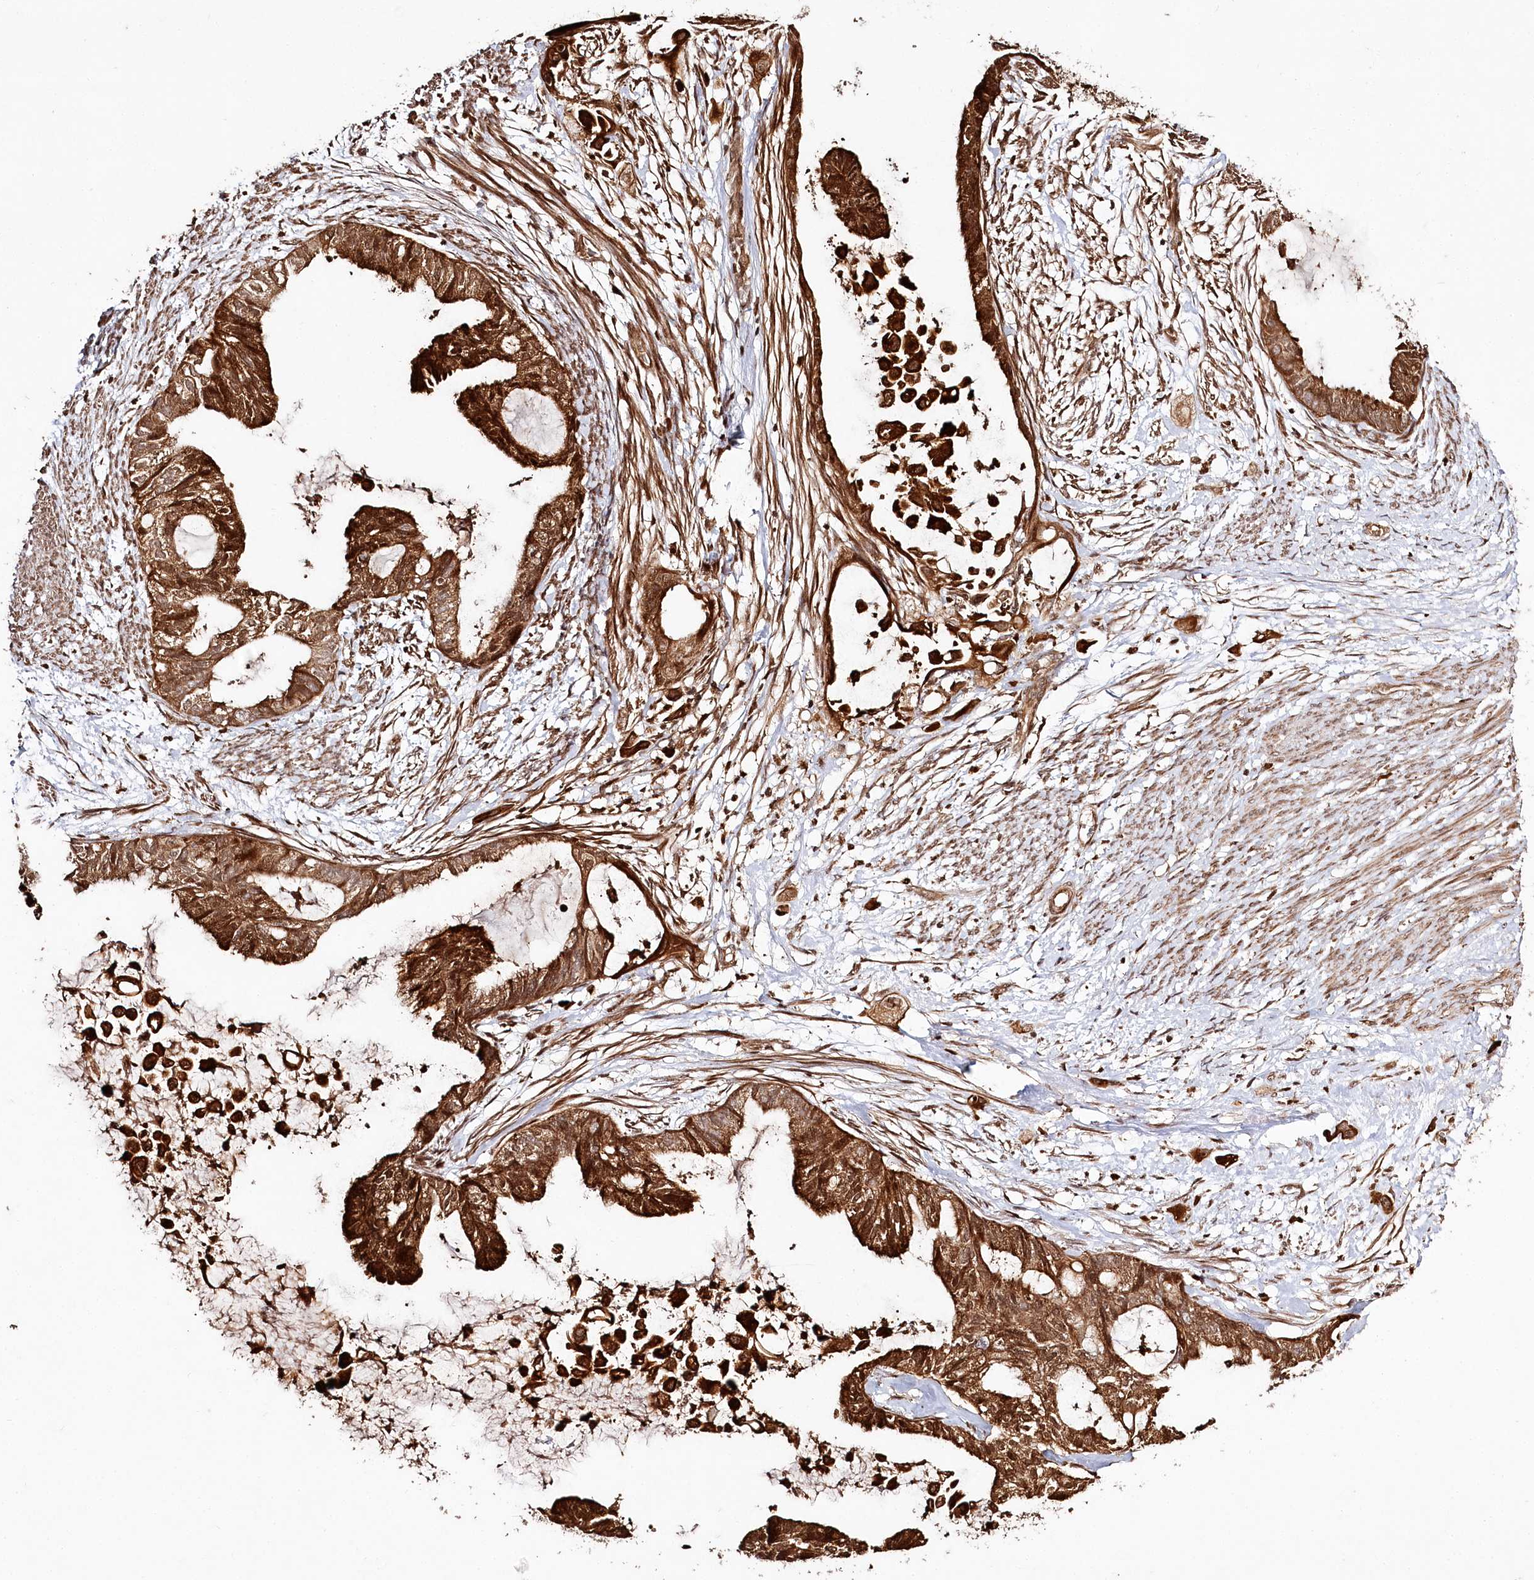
{"staining": {"intensity": "strong", "quantity": ">75%", "location": "cytoplasmic/membranous"}, "tissue": "cervical cancer", "cell_type": "Tumor cells", "image_type": "cancer", "snomed": [{"axis": "morphology", "description": "Normal tissue, NOS"}, {"axis": "morphology", "description": "Adenocarcinoma, NOS"}, {"axis": "topography", "description": "Cervix"}, {"axis": "topography", "description": "Endometrium"}], "caption": "High-magnification brightfield microscopy of cervical cancer stained with DAB (brown) and counterstained with hematoxylin (blue). tumor cells exhibit strong cytoplasmic/membranous staining is seen in about>75% of cells.", "gene": "ULK2", "patient": {"sex": "female", "age": 86}}